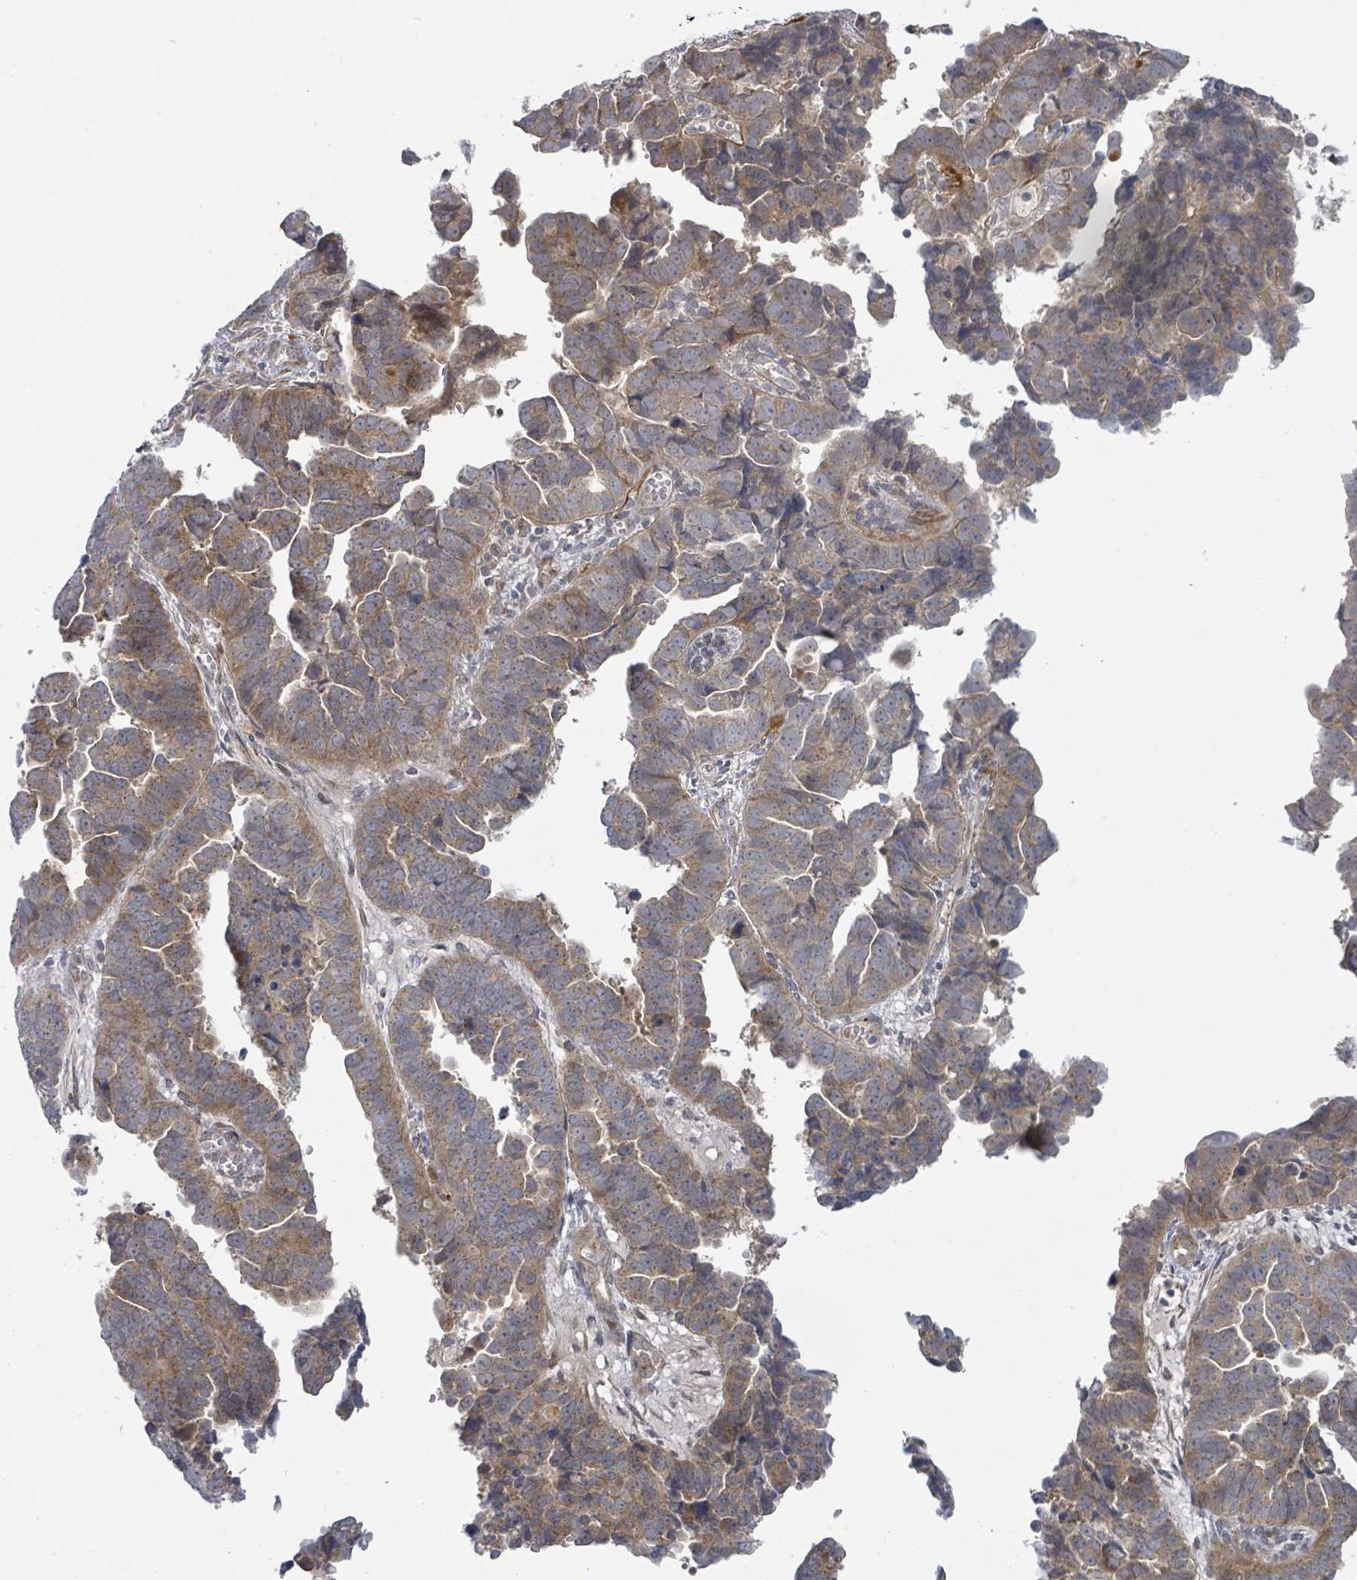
{"staining": {"intensity": "moderate", "quantity": ">75%", "location": "cytoplasmic/membranous"}, "tissue": "endometrial cancer", "cell_type": "Tumor cells", "image_type": "cancer", "snomed": [{"axis": "morphology", "description": "Adenocarcinoma, NOS"}, {"axis": "topography", "description": "Endometrium"}], "caption": "IHC of human endometrial adenocarcinoma reveals medium levels of moderate cytoplasmic/membranous positivity in about >75% of tumor cells.", "gene": "COL5A3", "patient": {"sex": "female", "age": 75}}